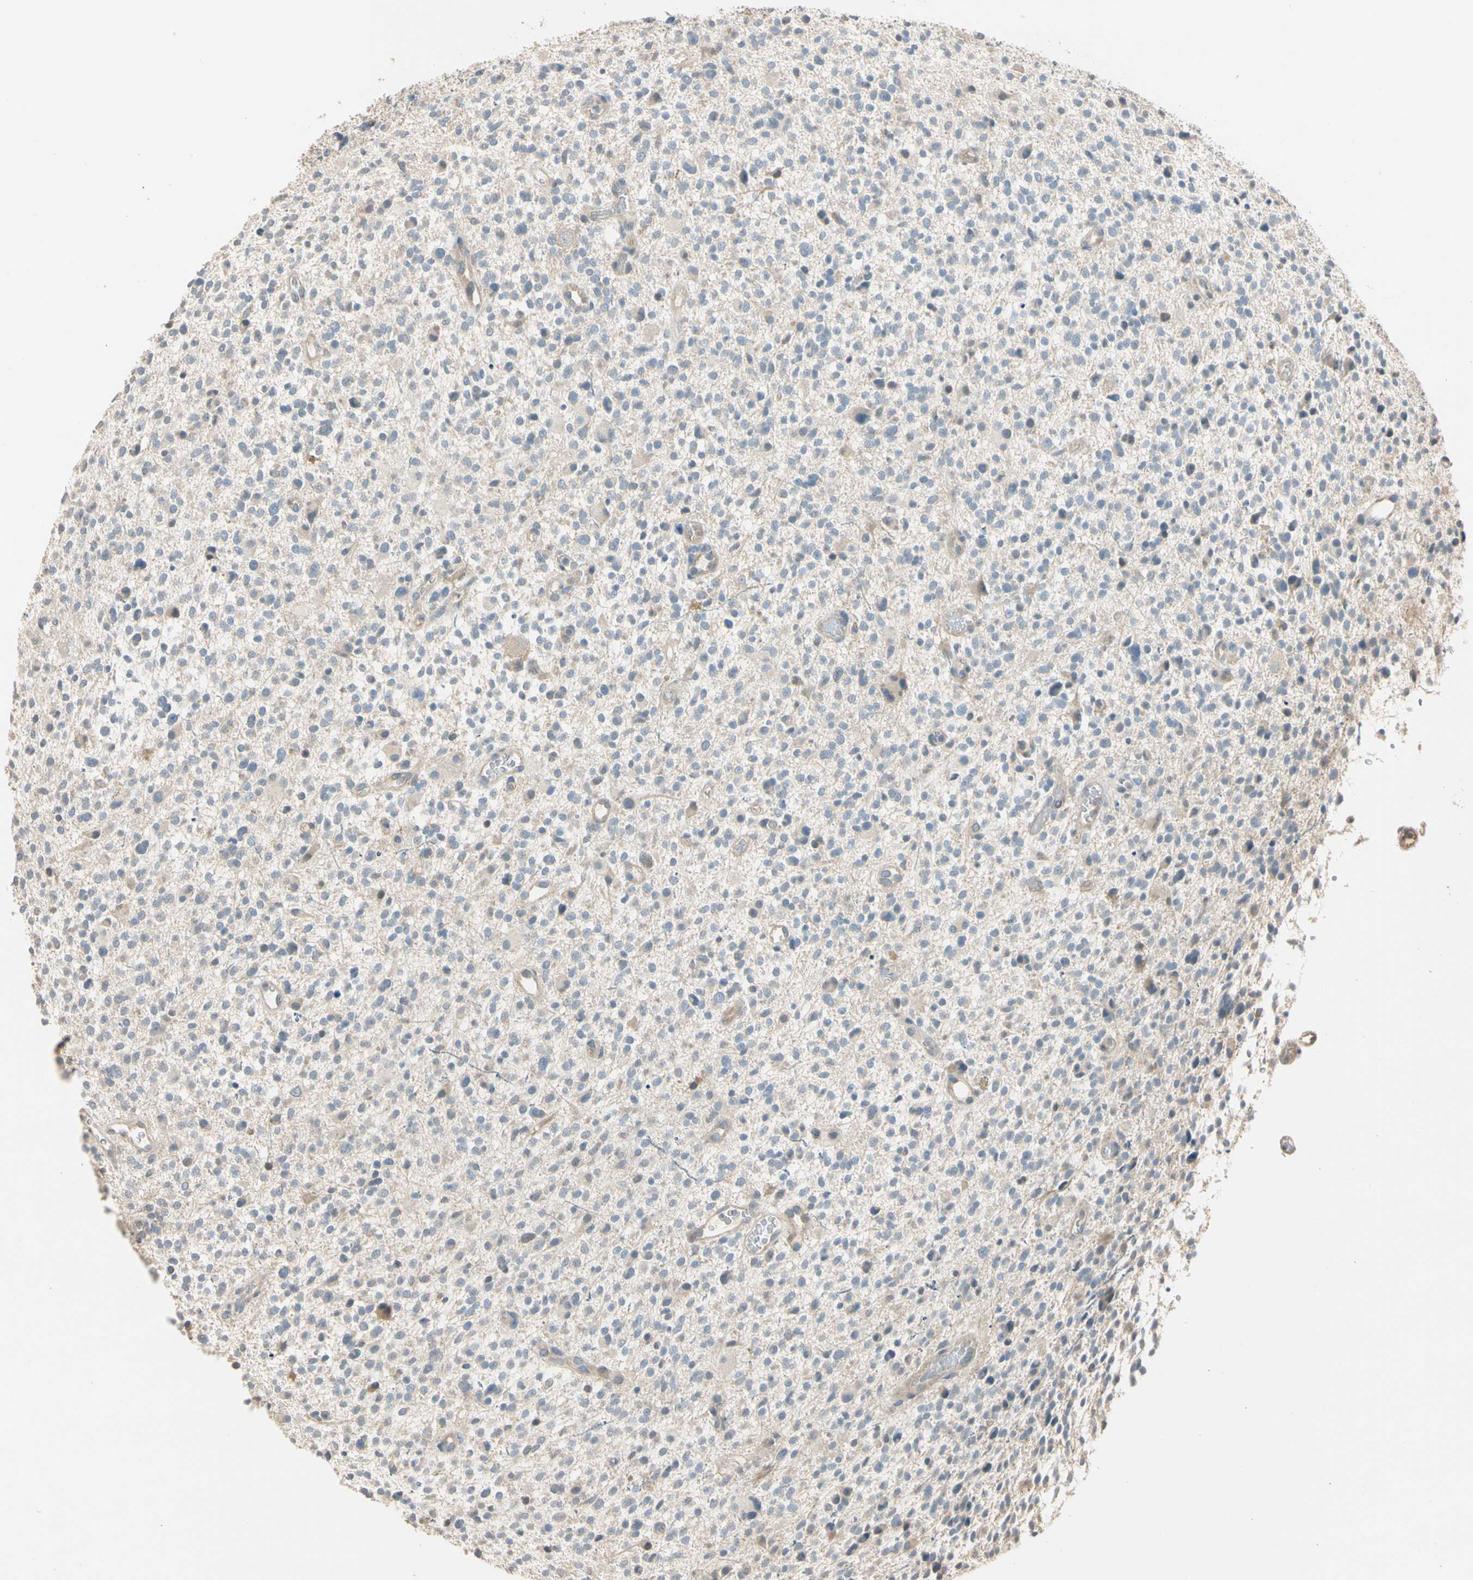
{"staining": {"intensity": "weak", "quantity": "<25%", "location": "cytoplasmic/membranous"}, "tissue": "glioma", "cell_type": "Tumor cells", "image_type": "cancer", "snomed": [{"axis": "morphology", "description": "Glioma, malignant, High grade"}, {"axis": "topography", "description": "Brain"}], "caption": "Tumor cells are negative for brown protein staining in high-grade glioma (malignant).", "gene": "MAP3K7", "patient": {"sex": "male", "age": 48}}